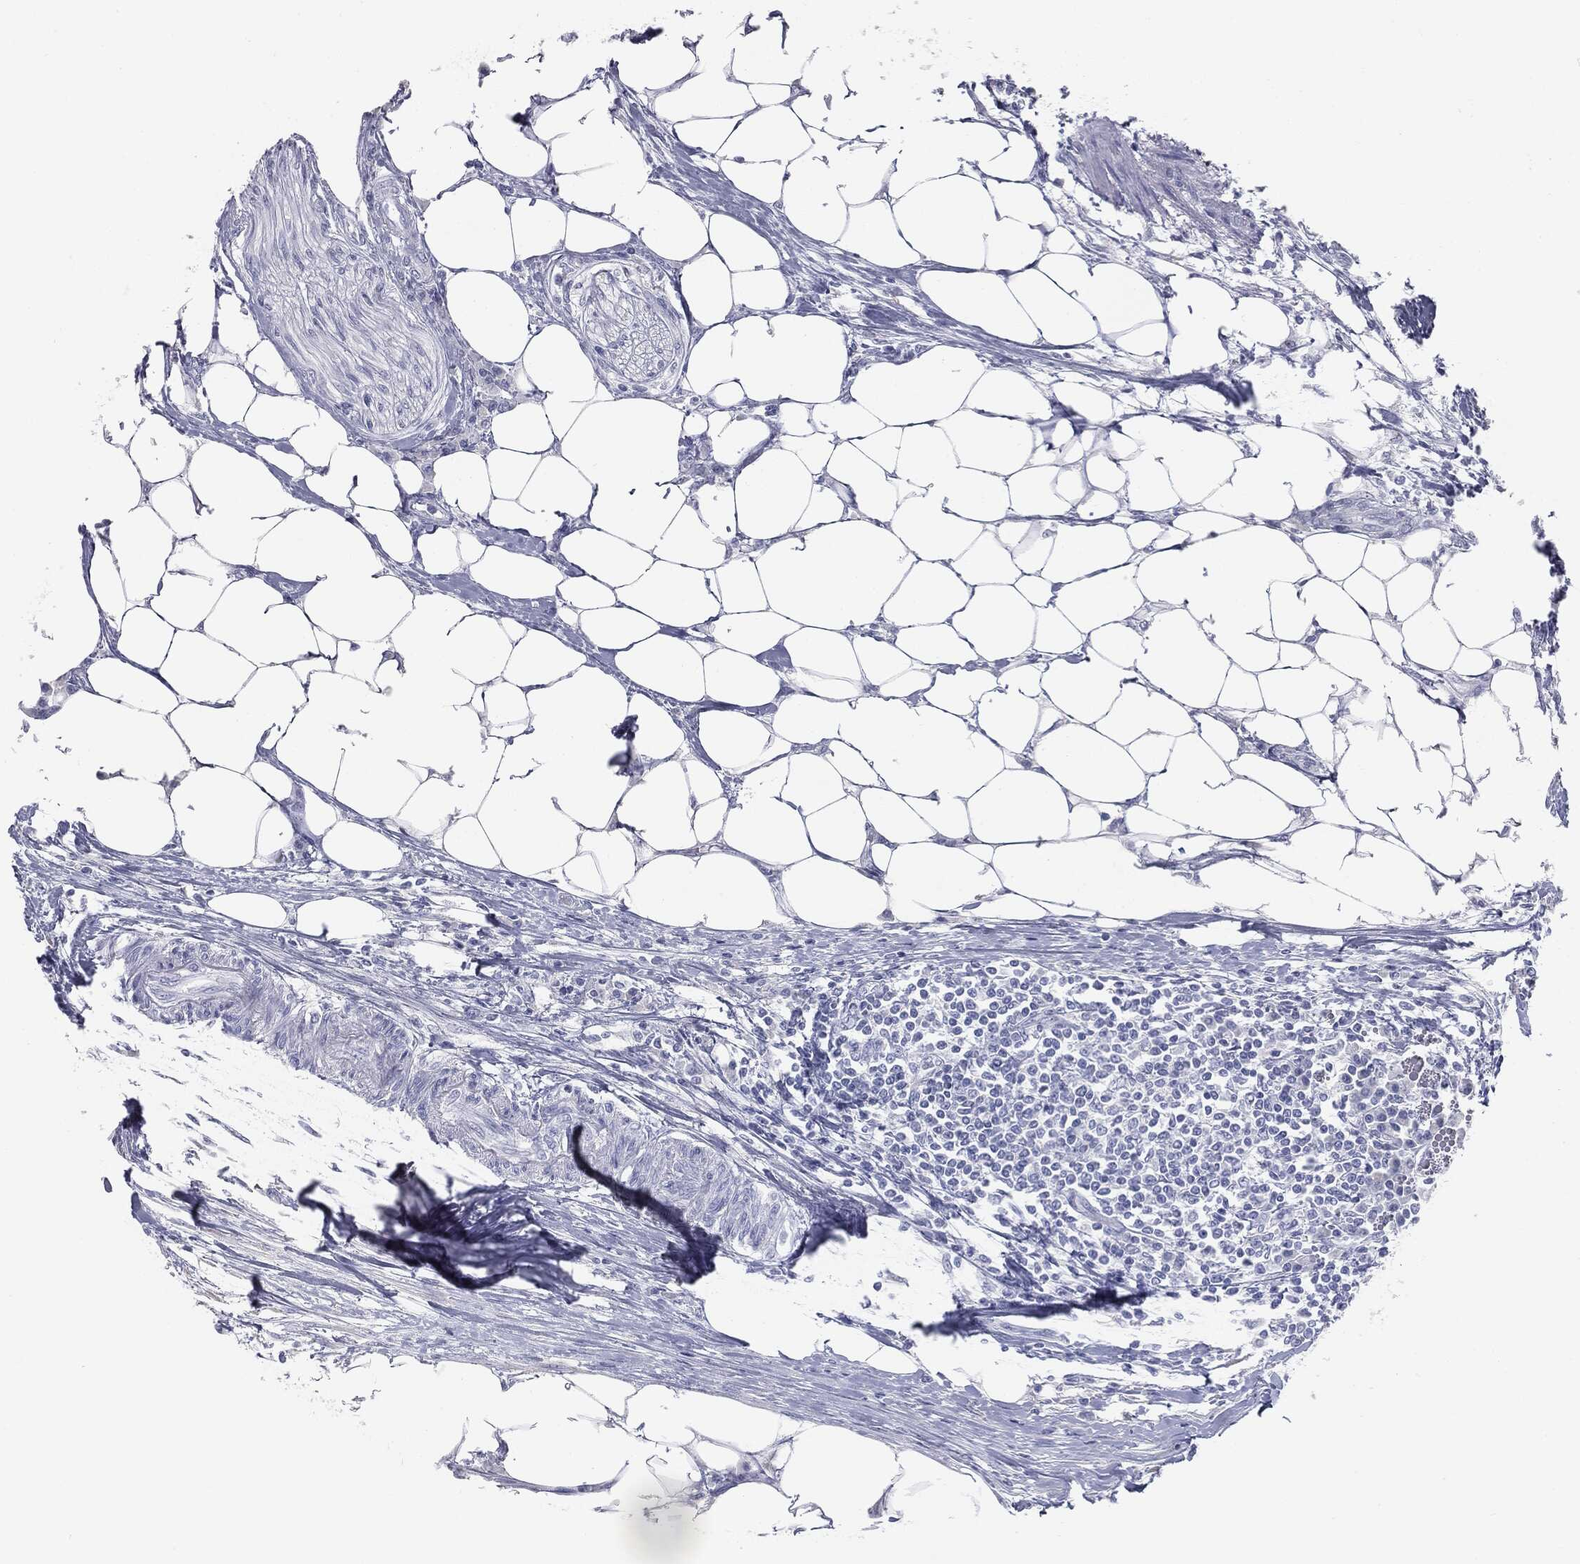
{"staining": {"intensity": "negative", "quantity": "none", "location": "none"}, "tissue": "colorectal cancer", "cell_type": "Tumor cells", "image_type": "cancer", "snomed": [{"axis": "morphology", "description": "Adenocarcinoma, NOS"}, {"axis": "topography", "description": "Colon"}], "caption": "This is a image of IHC staining of colorectal adenocarcinoma, which shows no expression in tumor cells.", "gene": "MUC5AC", "patient": {"sex": "male", "age": 71}}